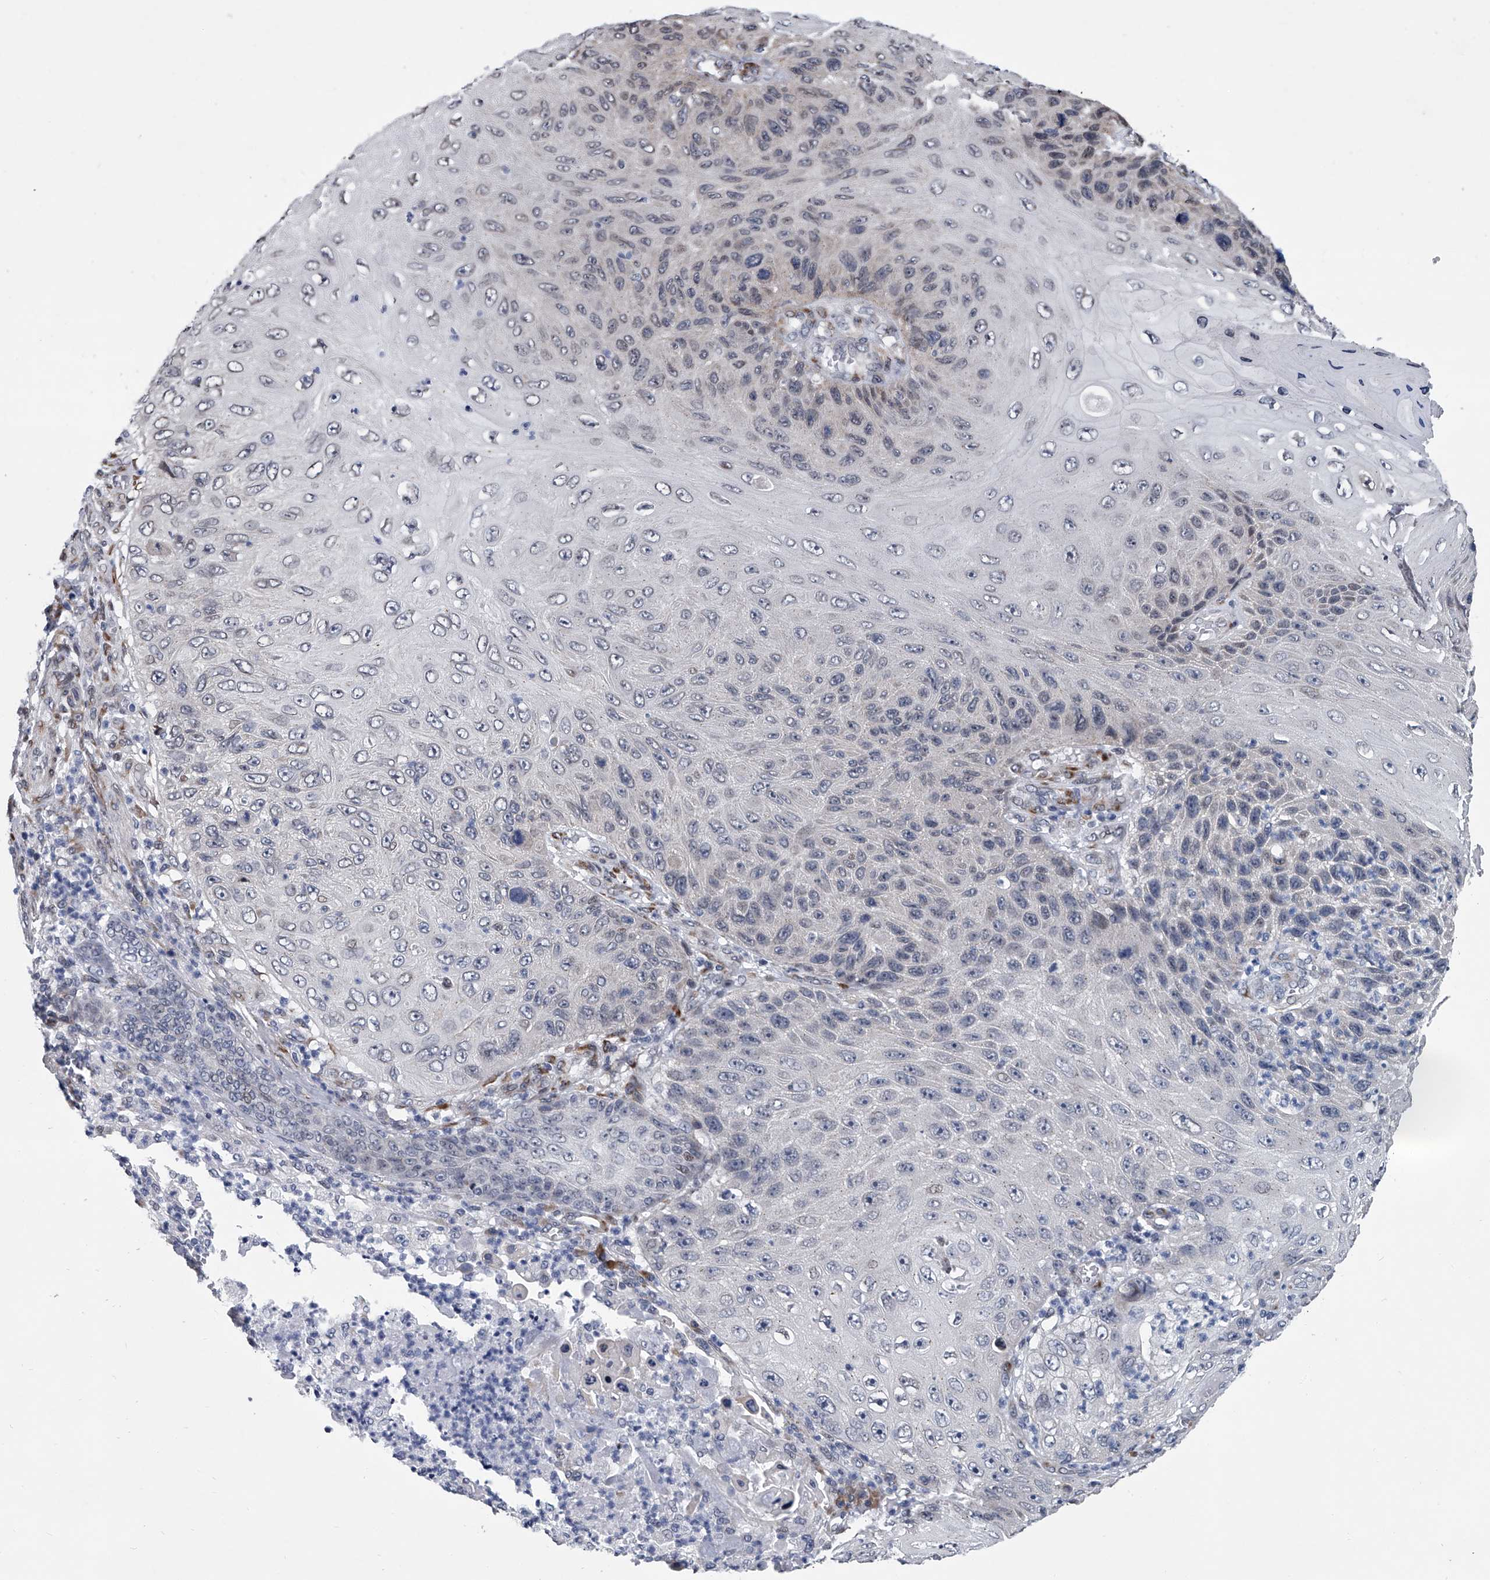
{"staining": {"intensity": "negative", "quantity": "none", "location": "none"}, "tissue": "skin cancer", "cell_type": "Tumor cells", "image_type": "cancer", "snomed": [{"axis": "morphology", "description": "Squamous cell carcinoma, NOS"}, {"axis": "topography", "description": "Skin"}], "caption": "There is no significant staining in tumor cells of skin squamous cell carcinoma.", "gene": "PPP2R5D", "patient": {"sex": "female", "age": 88}}